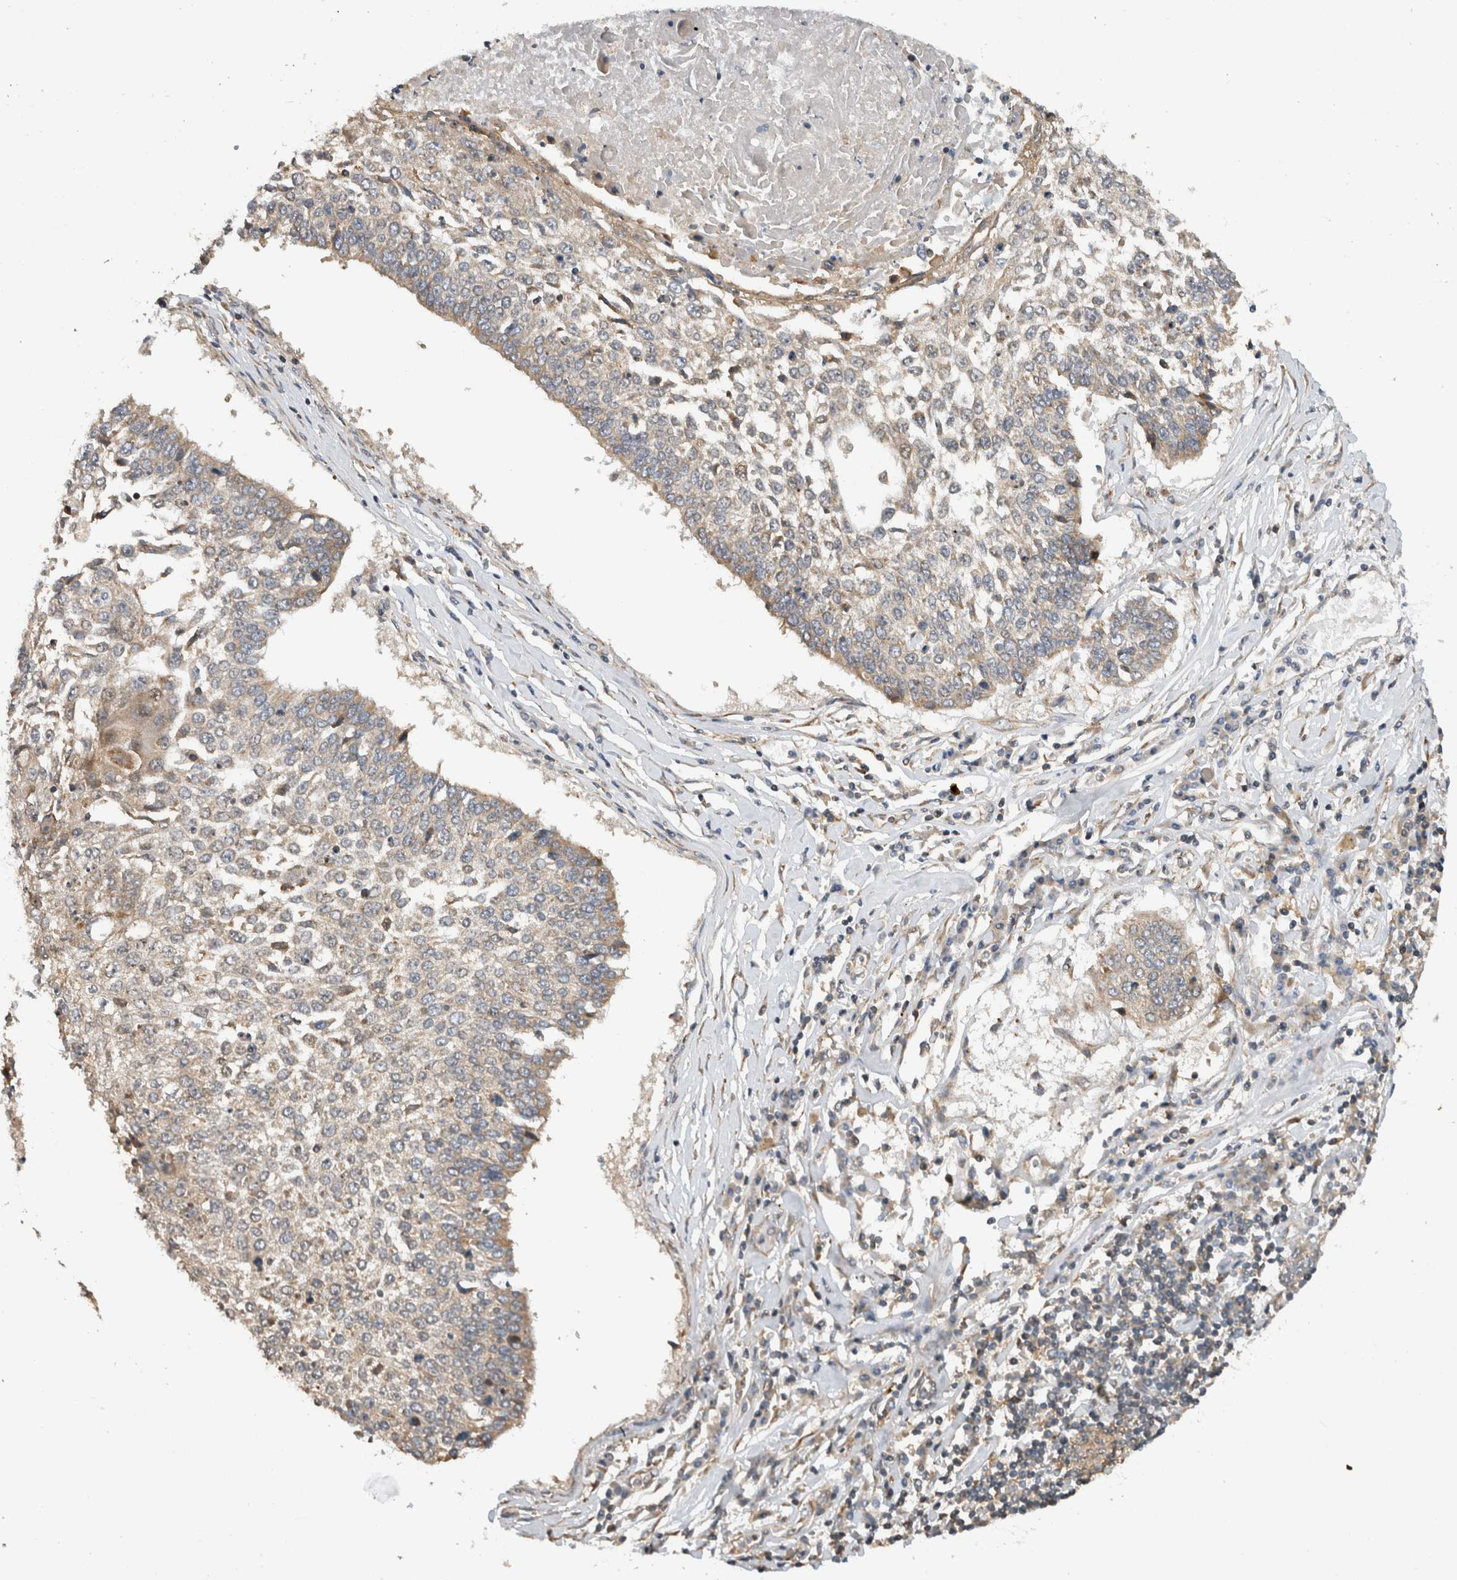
{"staining": {"intensity": "weak", "quantity": ">75%", "location": "cytoplasmic/membranous"}, "tissue": "lung cancer", "cell_type": "Tumor cells", "image_type": "cancer", "snomed": [{"axis": "morphology", "description": "Normal tissue, NOS"}, {"axis": "morphology", "description": "Squamous cell carcinoma, NOS"}, {"axis": "topography", "description": "Cartilage tissue"}, {"axis": "topography", "description": "Bronchus"}, {"axis": "topography", "description": "Lung"}, {"axis": "topography", "description": "Peripheral nerve tissue"}], "caption": "A low amount of weak cytoplasmic/membranous expression is seen in about >75% of tumor cells in squamous cell carcinoma (lung) tissue.", "gene": "PARP6", "patient": {"sex": "female", "age": 49}}